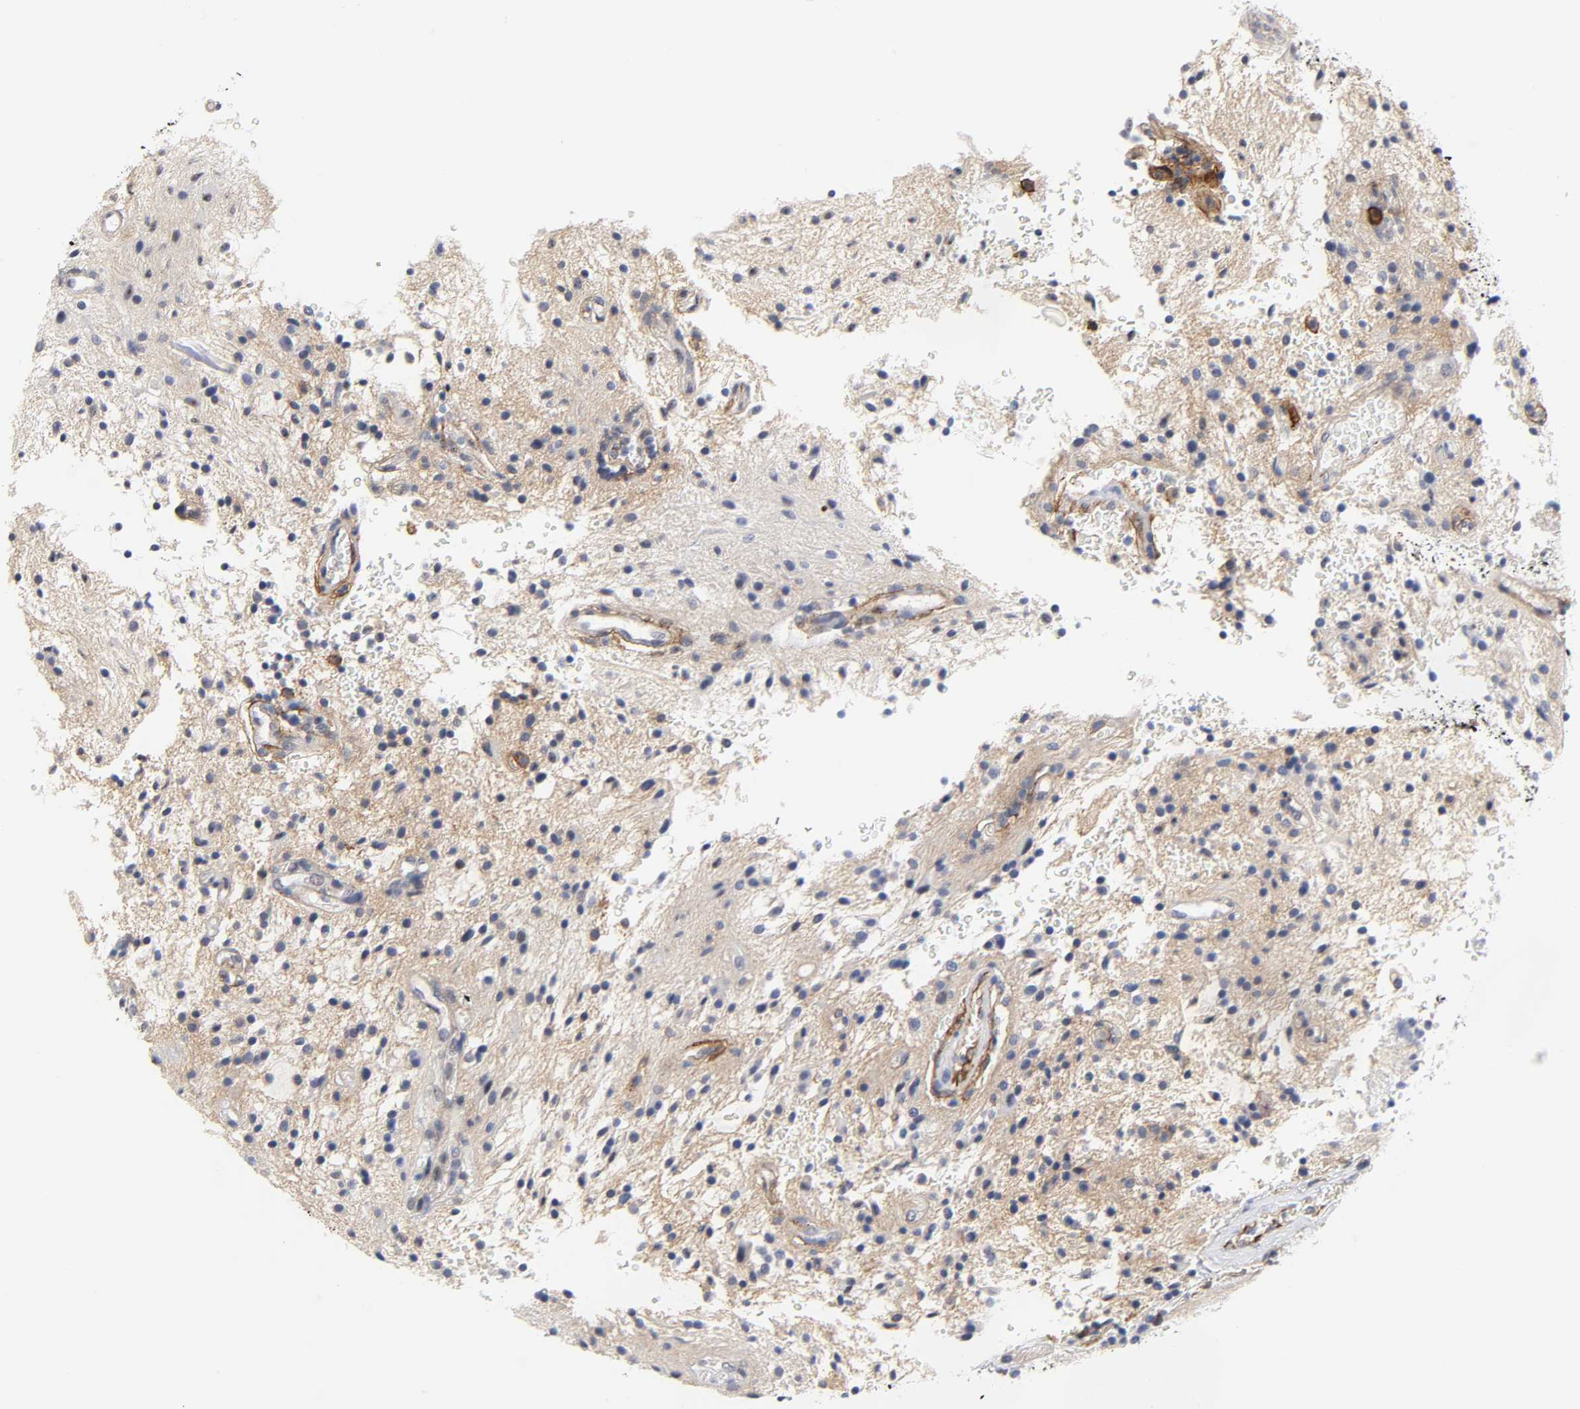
{"staining": {"intensity": "moderate", "quantity": "25%-75%", "location": "cytoplasmic/membranous"}, "tissue": "glioma", "cell_type": "Tumor cells", "image_type": "cancer", "snomed": [{"axis": "morphology", "description": "Glioma, malignant, NOS"}, {"axis": "topography", "description": "Cerebellum"}], "caption": "The image demonstrates staining of glioma (malignant), revealing moderate cytoplasmic/membranous protein staining (brown color) within tumor cells.", "gene": "ICAM1", "patient": {"sex": "female", "age": 10}}